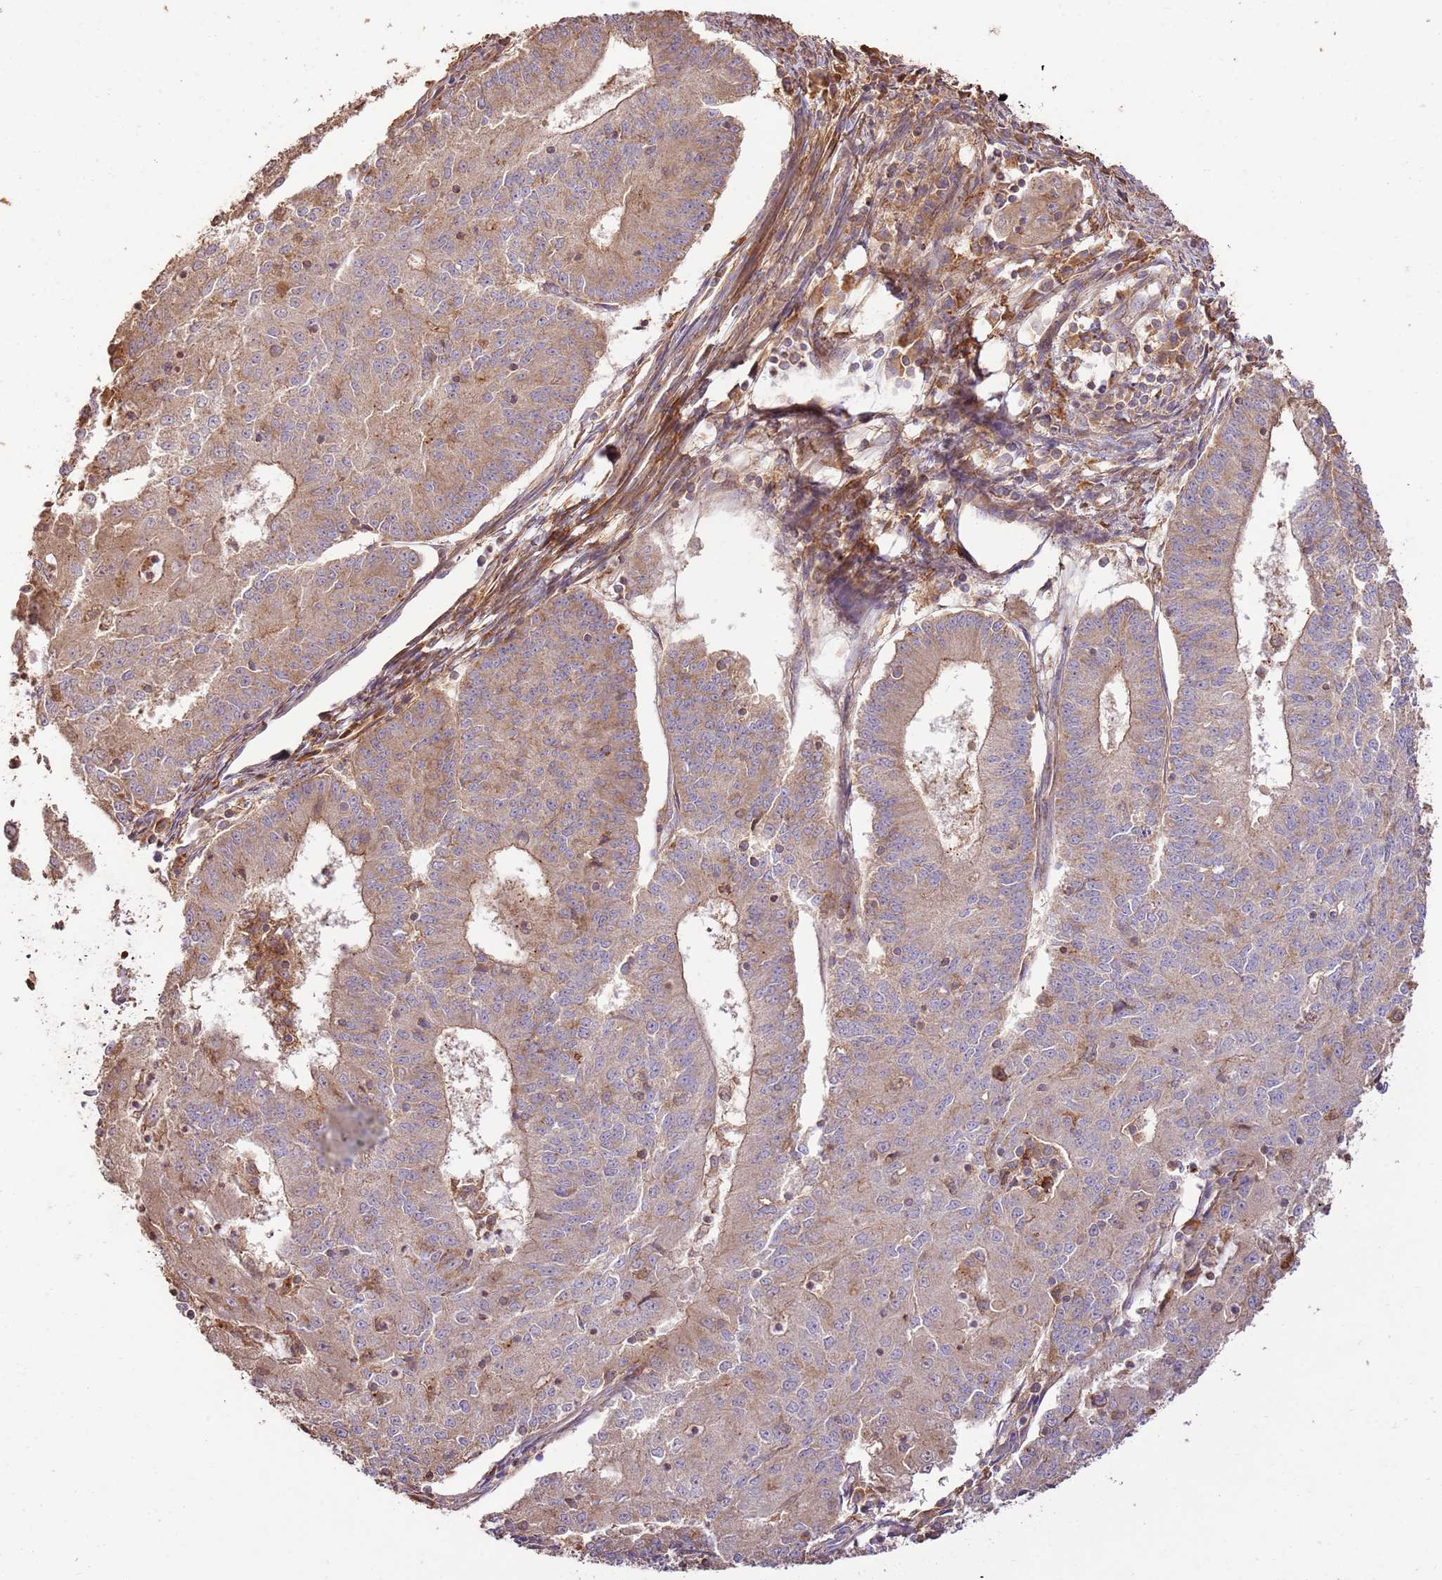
{"staining": {"intensity": "weak", "quantity": "25%-75%", "location": "cytoplasmic/membranous"}, "tissue": "endometrial cancer", "cell_type": "Tumor cells", "image_type": "cancer", "snomed": [{"axis": "morphology", "description": "Adenocarcinoma, NOS"}, {"axis": "topography", "description": "Endometrium"}], "caption": "There is low levels of weak cytoplasmic/membranous expression in tumor cells of endometrial cancer, as demonstrated by immunohistochemical staining (brown color).", "gene": "CEP55", "patient": {"sex": "female", "age": 56}}